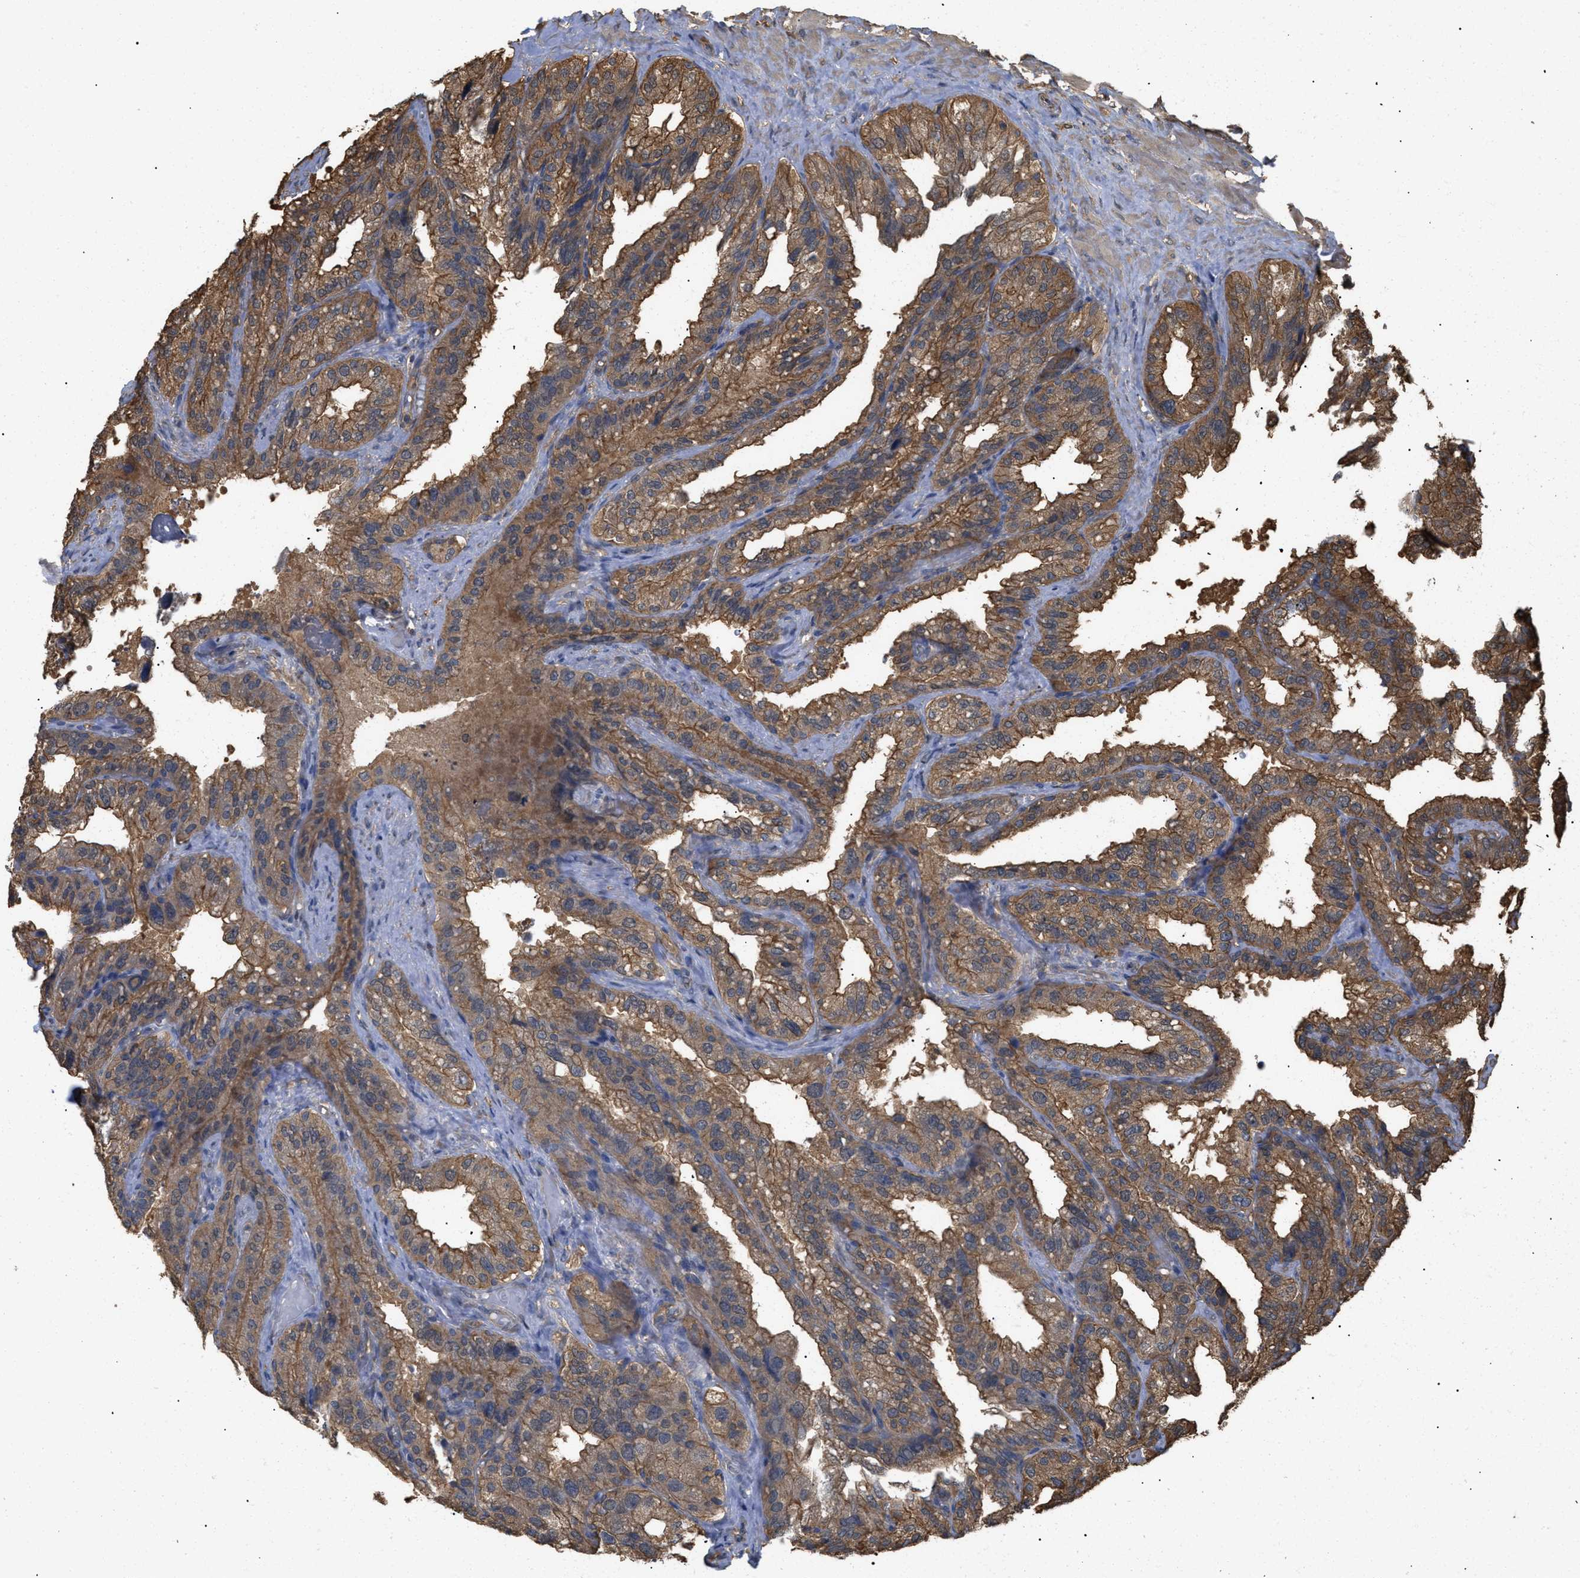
{"staining": {"intensity": "moderate", "quantity": ">75%", "location": "cytoplasmic/membranous"}, "tissue": "seminal vesicle", "cell_type": "Glandular cells", "image_type": "normal", "snomed": [{"axis": "morphology", "description": "Normal tissue, NOS"}, {"axis": "topography", "description": "Seminal veicle"}], "caption": "A histopathology image of human seminal vesicle stained for a protein reveals moderate cytoplasmic/membranous brown staining in glandular cells. The staining is performed using DAB brown chromogen to label protein expression. The nuclei are counter-stained blue using hematoxylin.", "gene": "CALM1", "patient": {"sex": "male", "age": 68}}